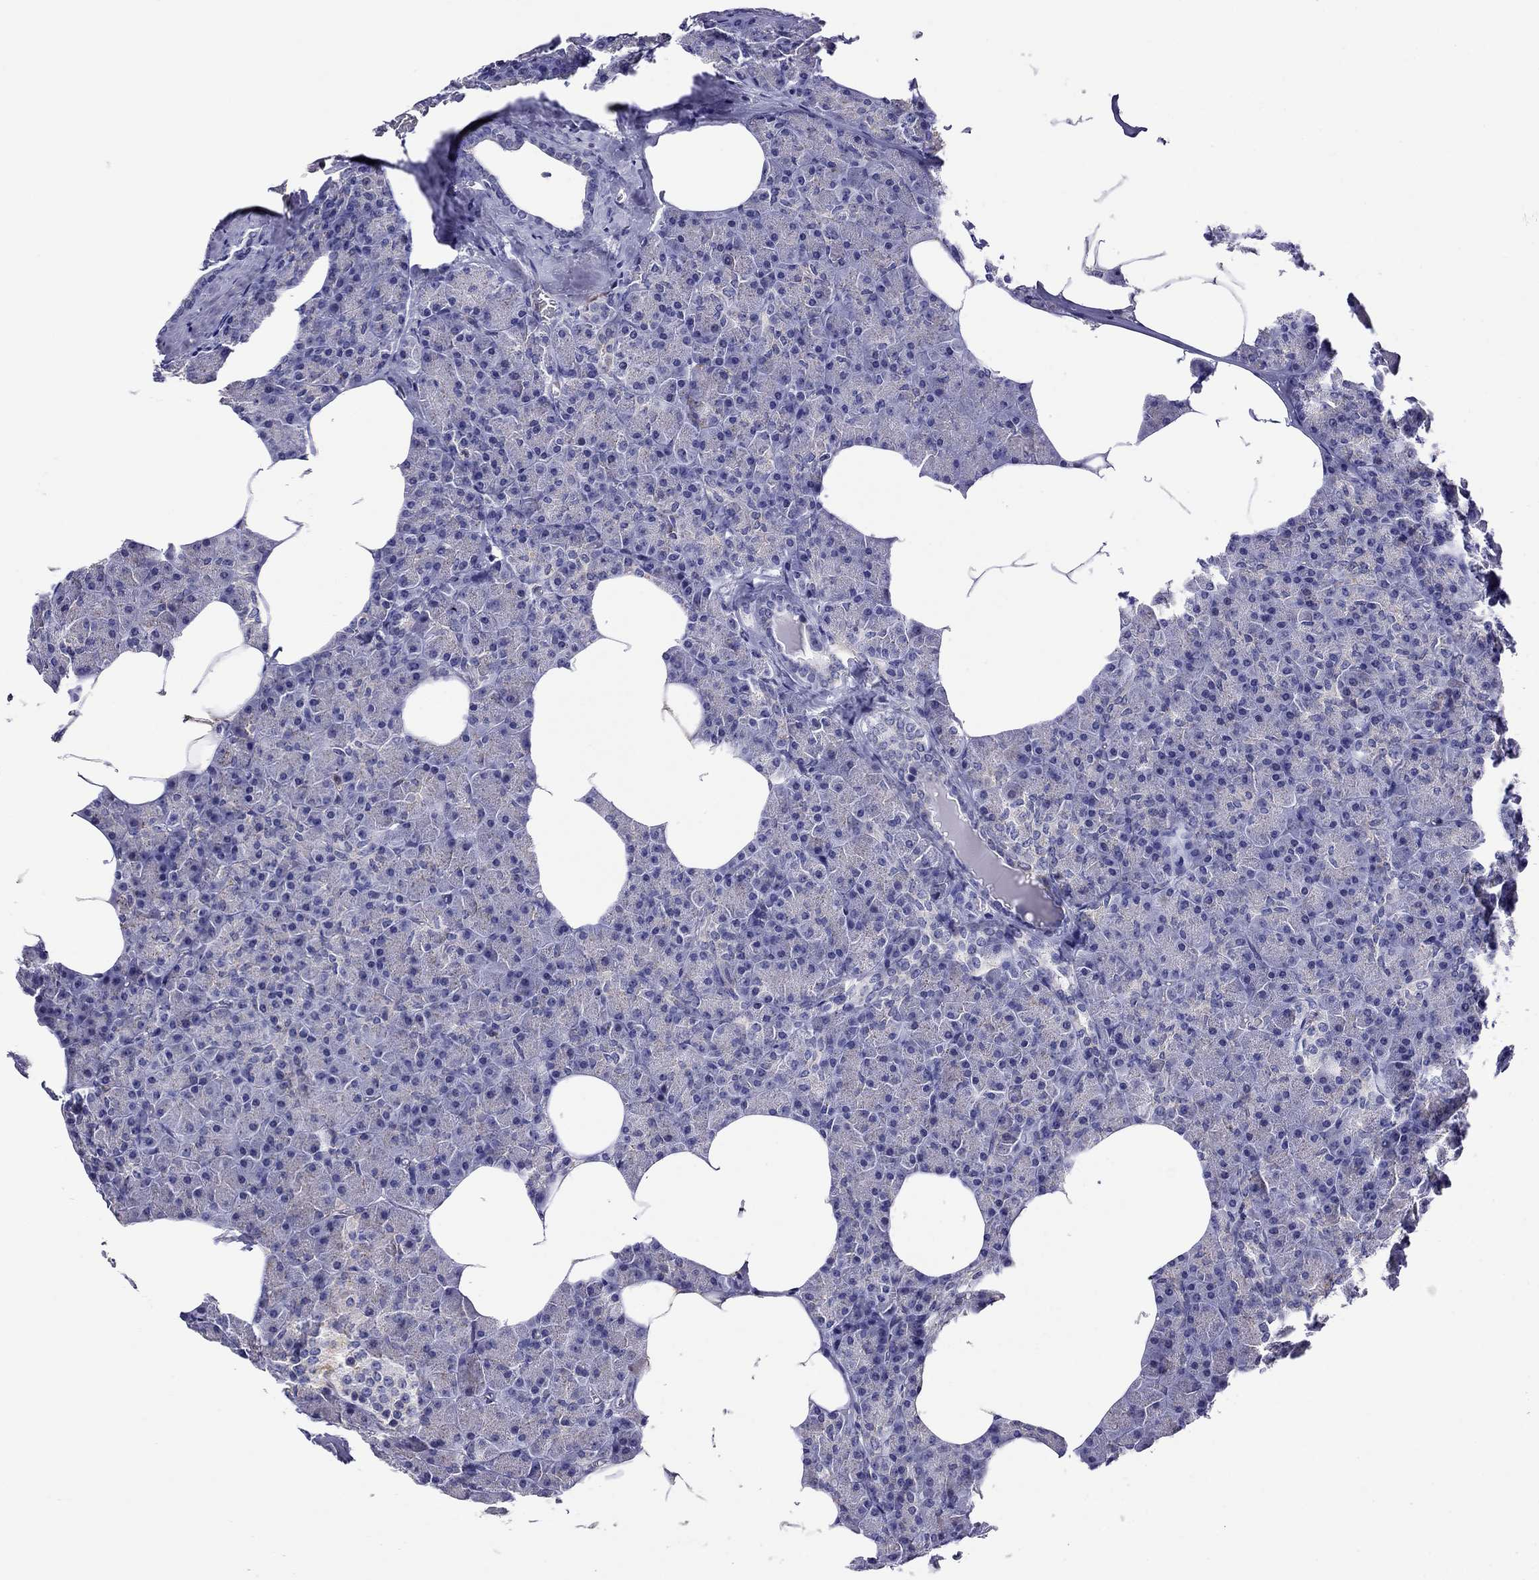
{"staining": {"intensity": "negative", "quantity": "none", "location": "none"}, "tissue": "pancreas", "cell_type": "Exocrine glandular cells", "image_type": "normal", "snomed": [{"axis": "morphology", "description": "Normal tissue, NOS"}, {"axis": "topography", "description": "Pancreas"}], "caption": "The photomicrograph exhibits no significant expression in exocrine glandular cells of pancreas. The staining is performed using DAB brown chromogen with nuclei counter-stained in using hematoxylin.", "gene": "SCG2", "patient": {"sex": "female", "age": 45}}